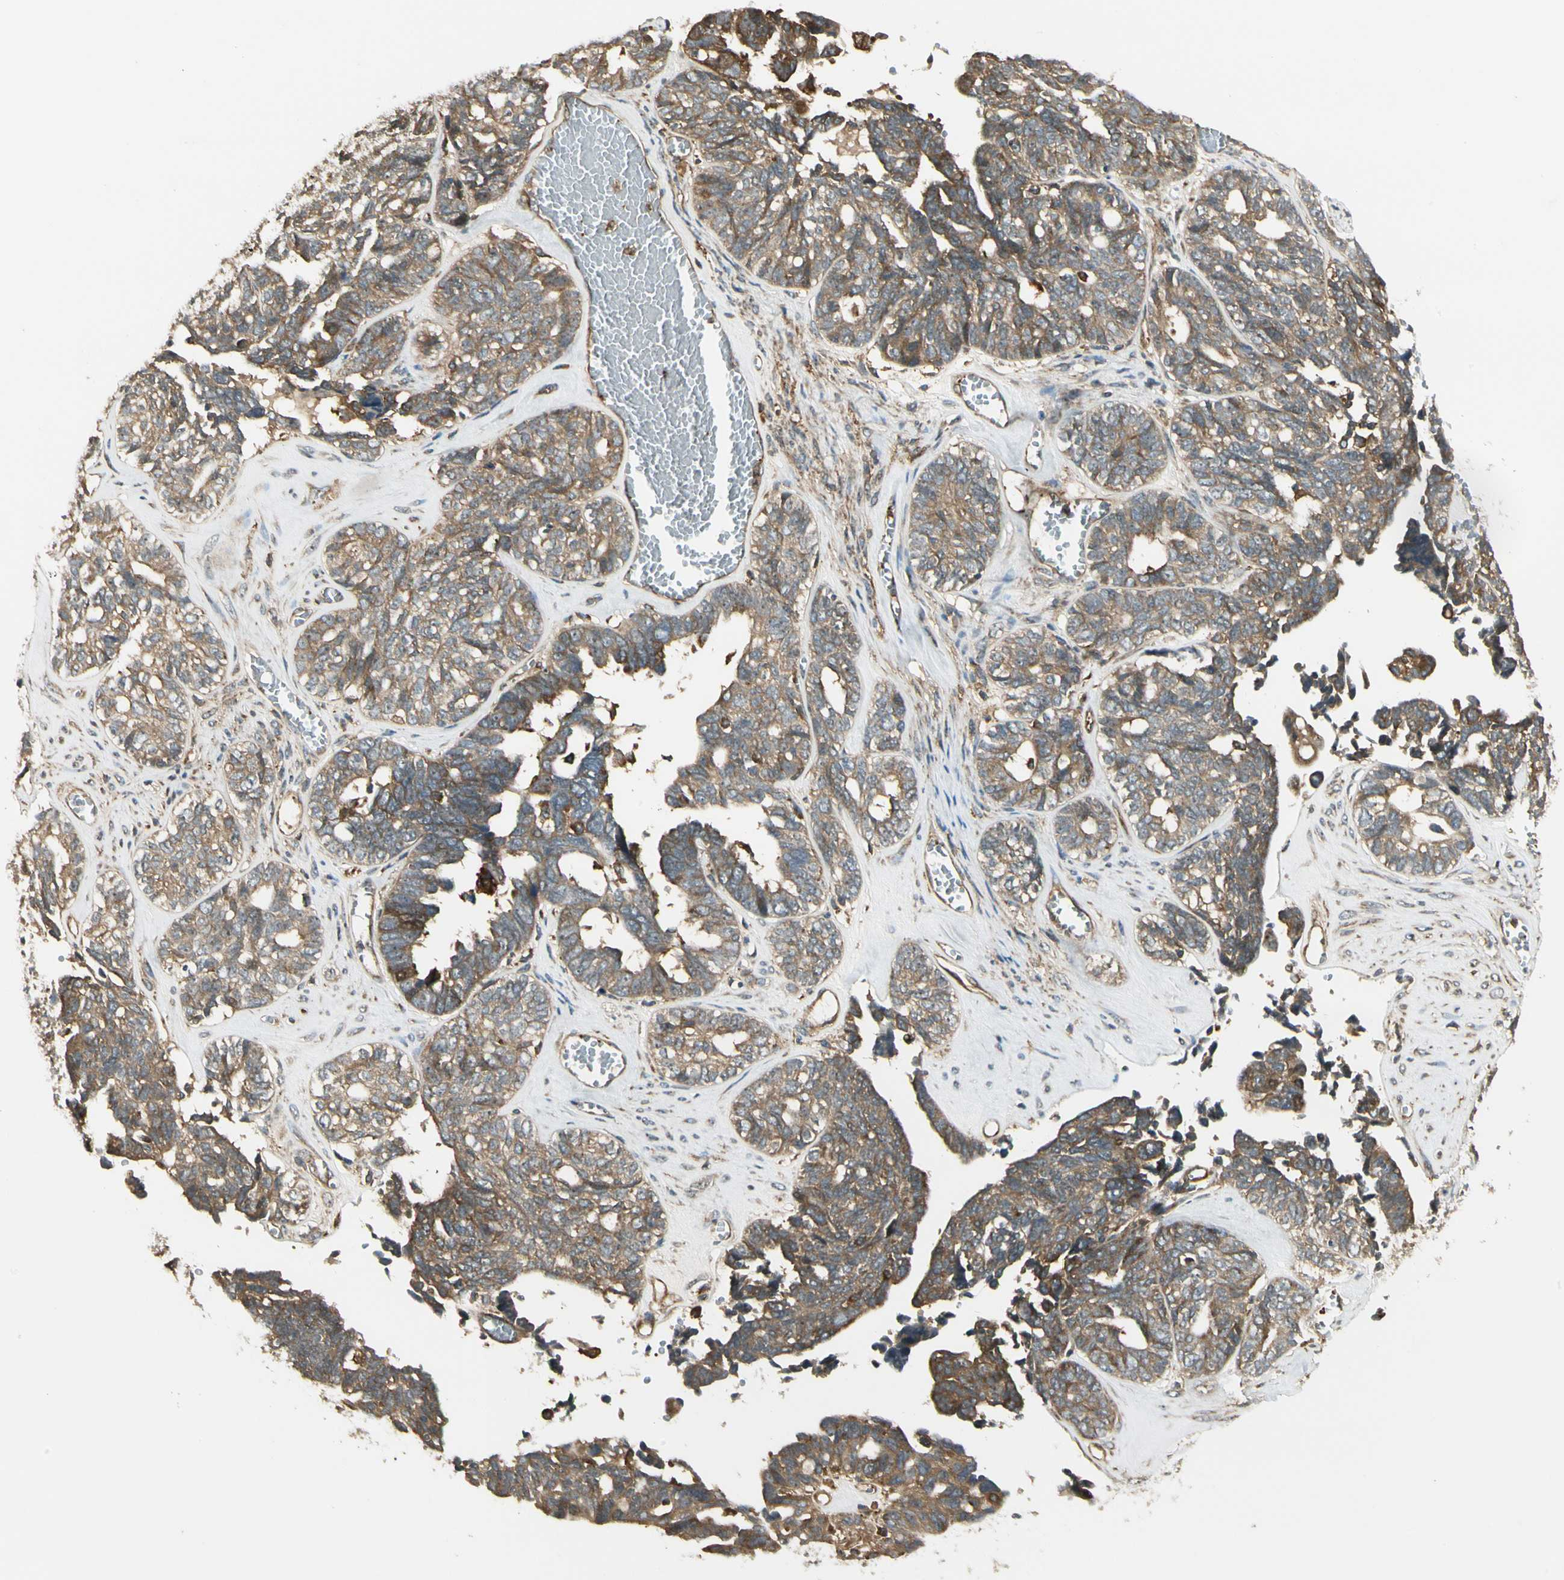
{"staining": {"intensity": "moderate", "quantity": ">75%", "location": "cytoplasmic/membranous"}, "tissue": "ovarian cancer", "cell_type": "Tumor cells", "image_type": "cancer", "snomed": [{"axis": "morphology", "description": "Cystadenocarcinoma, serous, NOS"}, {"axis": "topography", "description": "Ovary"}], "caption": "A brown stain highlights moderate cytoplasmic/membranous positivity of a protein in human ovarian serous cystadenocarcinoma tumor cells.", "gene": "FKBP15", "patient": {"sex": "female", "age": 79}}